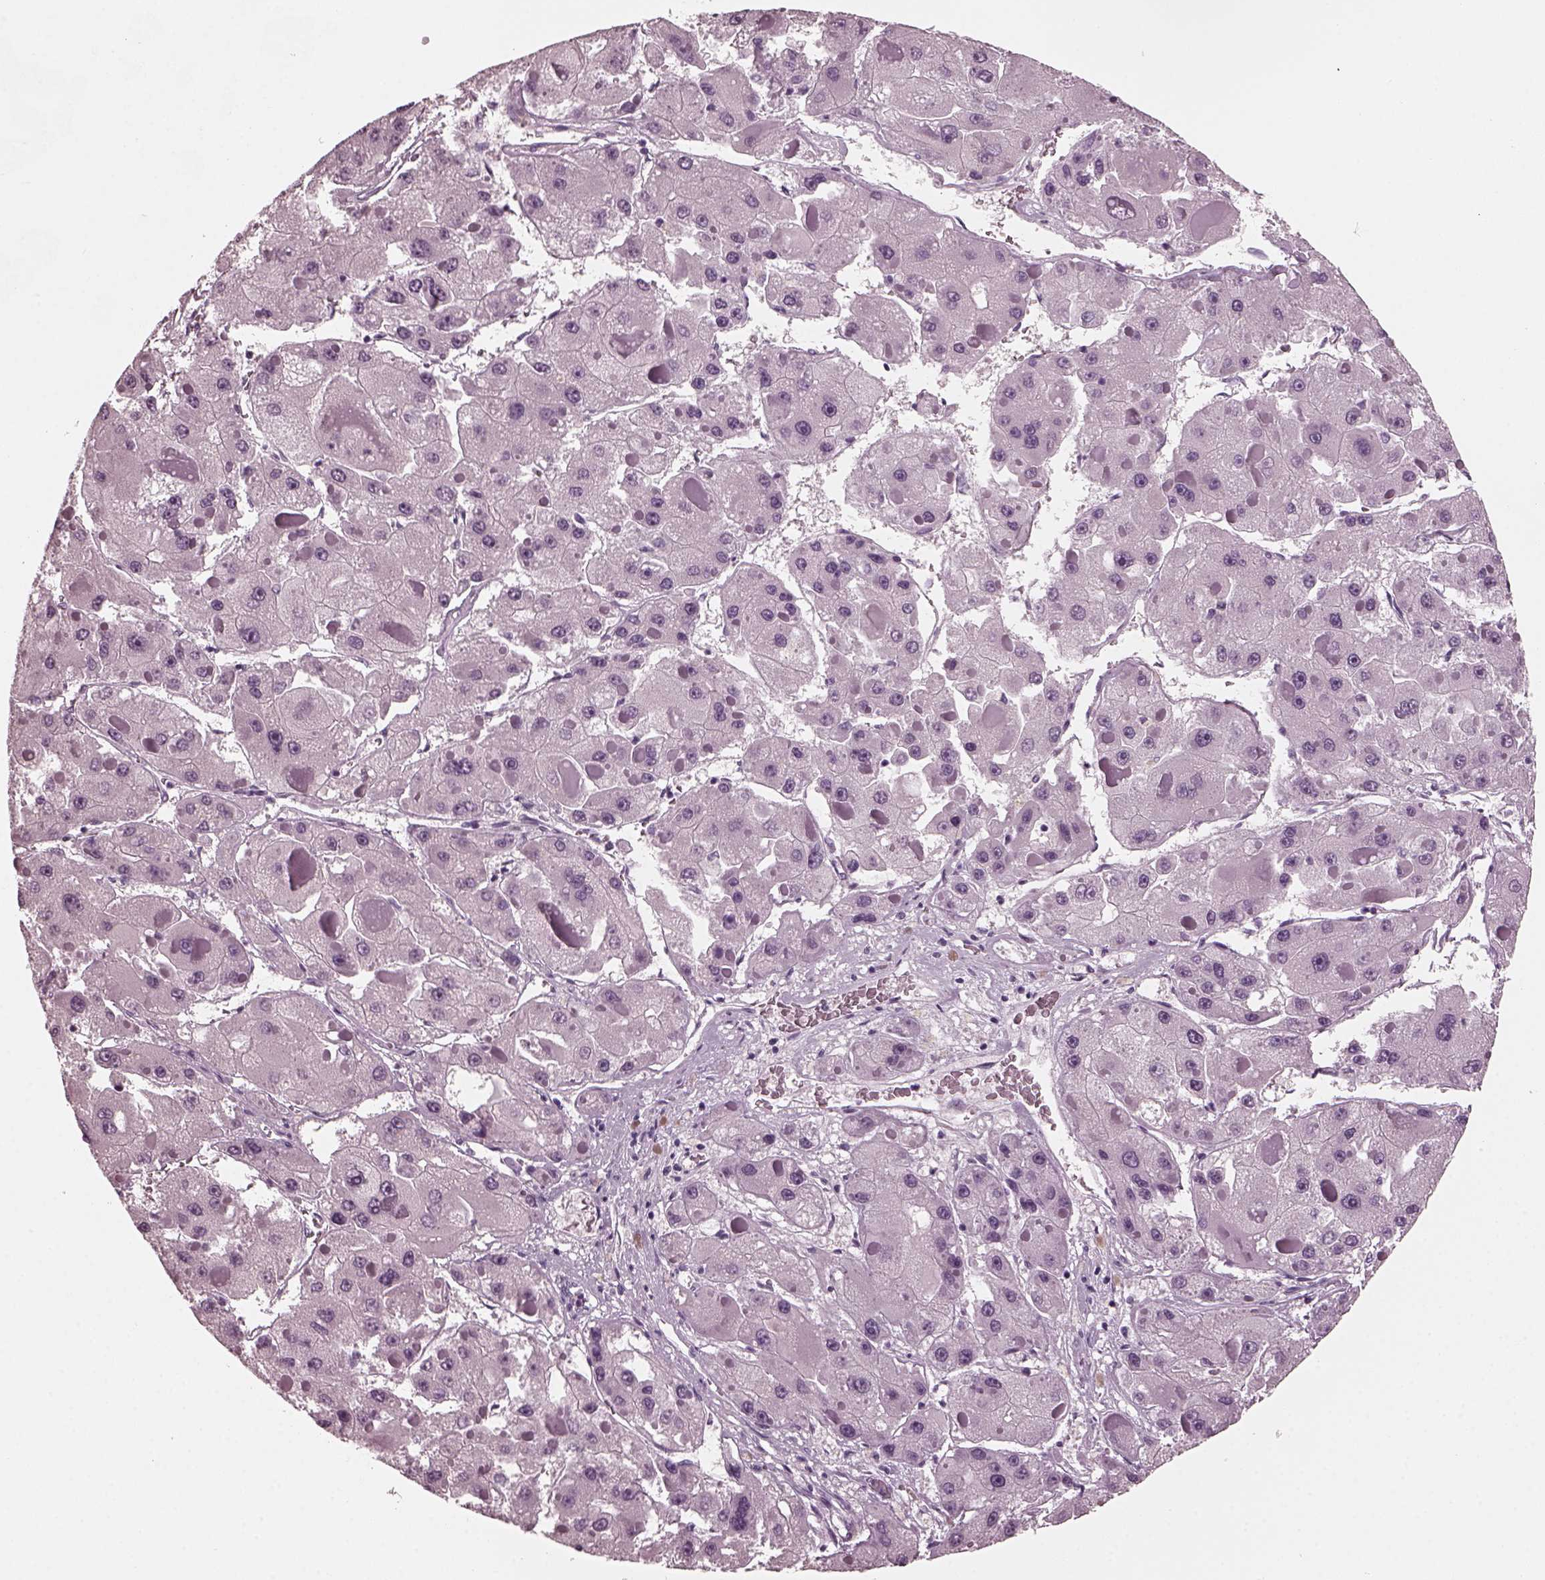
{"staining": {"intensity": "negative", "quantity": "none", "location": "none"}, "tissue": "liver cancer", "cell_type": "Tumor cells", "image_type": "cancer", "snomed": [{"axis": "morphology", "description": "Carcinoma, Hepatocellular, NOS"}, {"axis": "topography", "description": "Liver"}], "caption": "Tumor cells are negative for brown protein staining in liver cancer (hepatocellular carcinoma).", "gene": "RCVRN", "patient": {"sex": "female", "age": 73}}